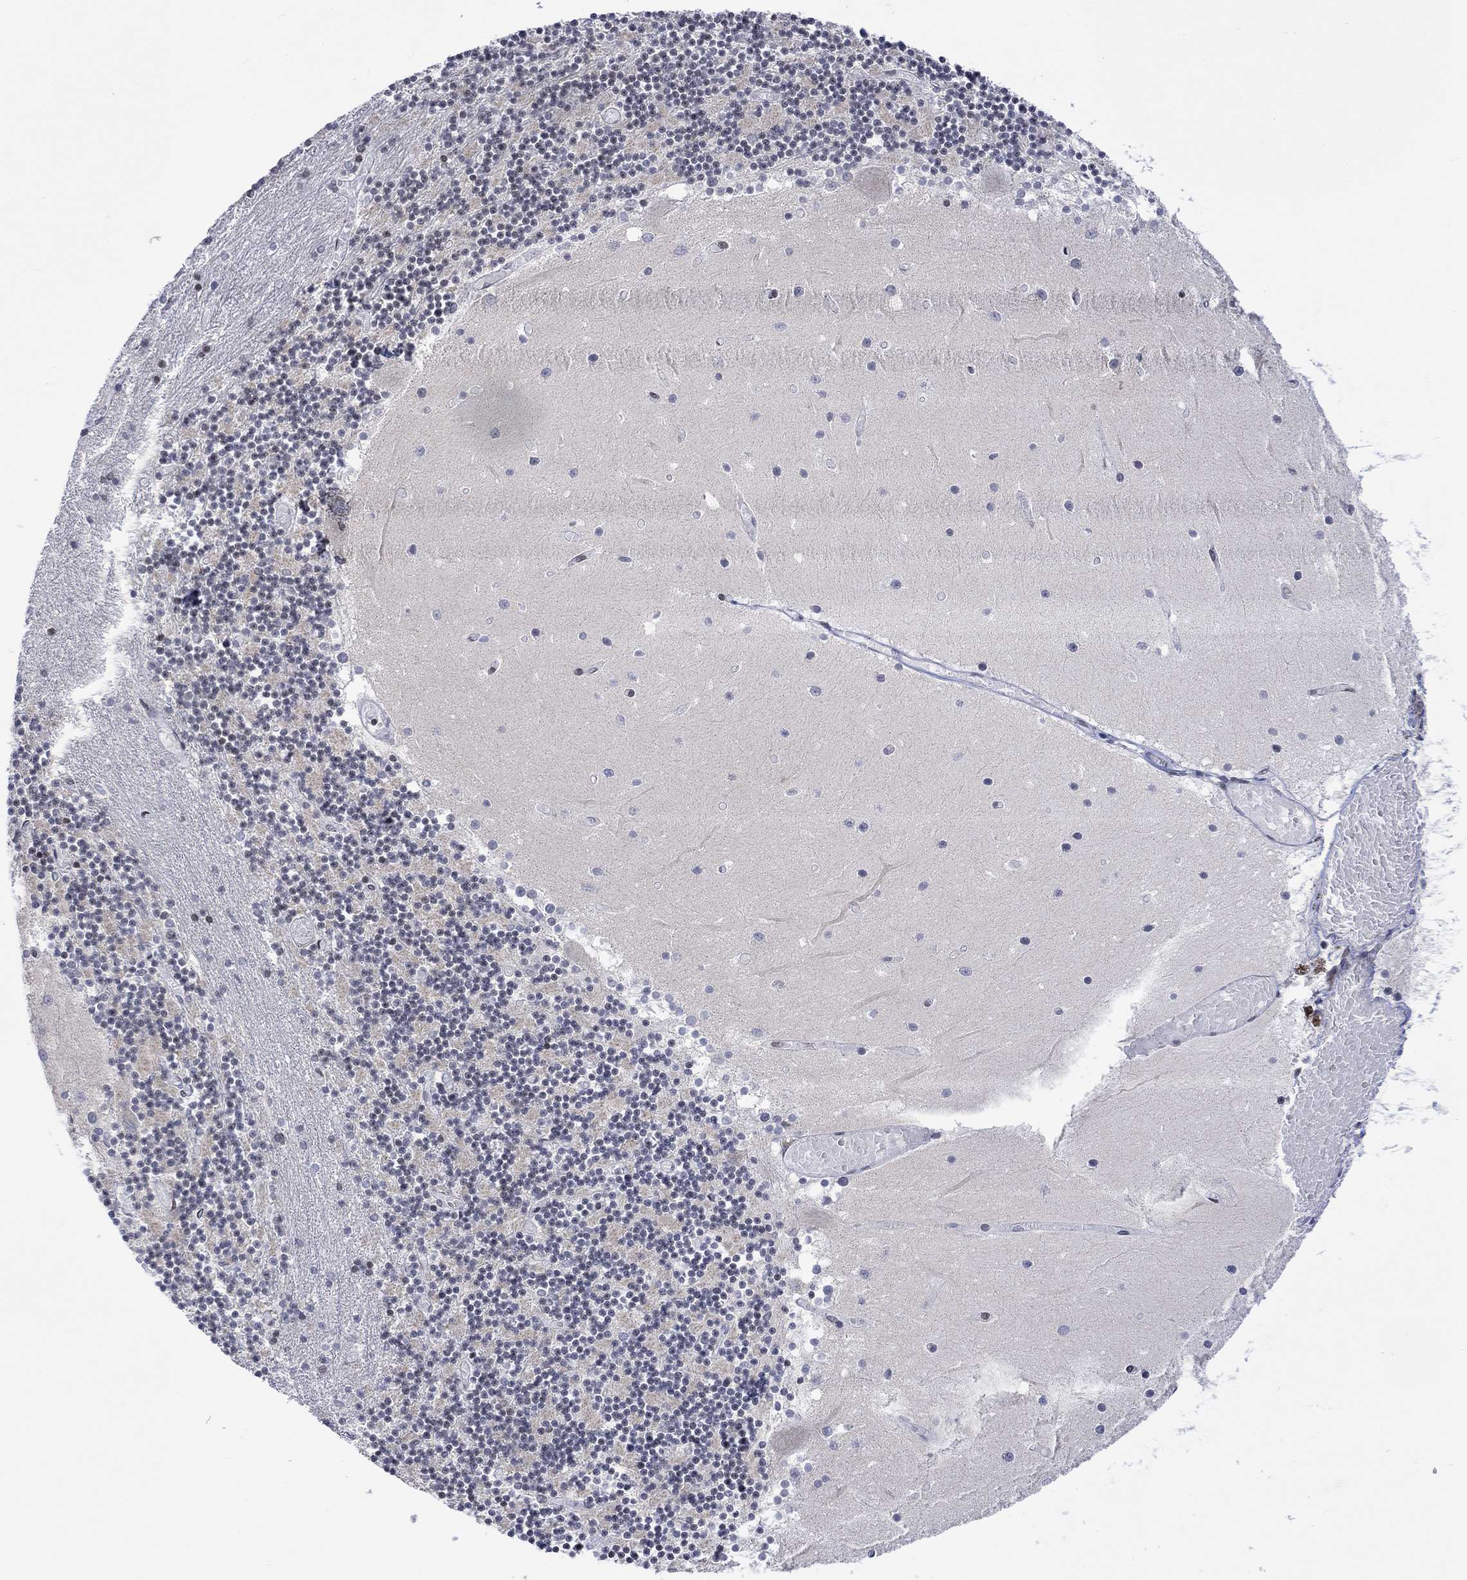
{"staining": {"intensity": "negative", "quantity": "none", "location": "none"}, "tissue": "cerebellum", "cell_type": "Cells in granular layer", "image_type": "normal", "snomed": [{"axis": "morphology", "description": "Normal tissue, NOS"}, {"axis": "topography", "description": "Cerebellum"}], "caption": "Photomicrograph shows no protein expression in cells in granular layer of benign cerebellum.", "gene": "DCX", "patient": {"sex": "female", "age": 28}}